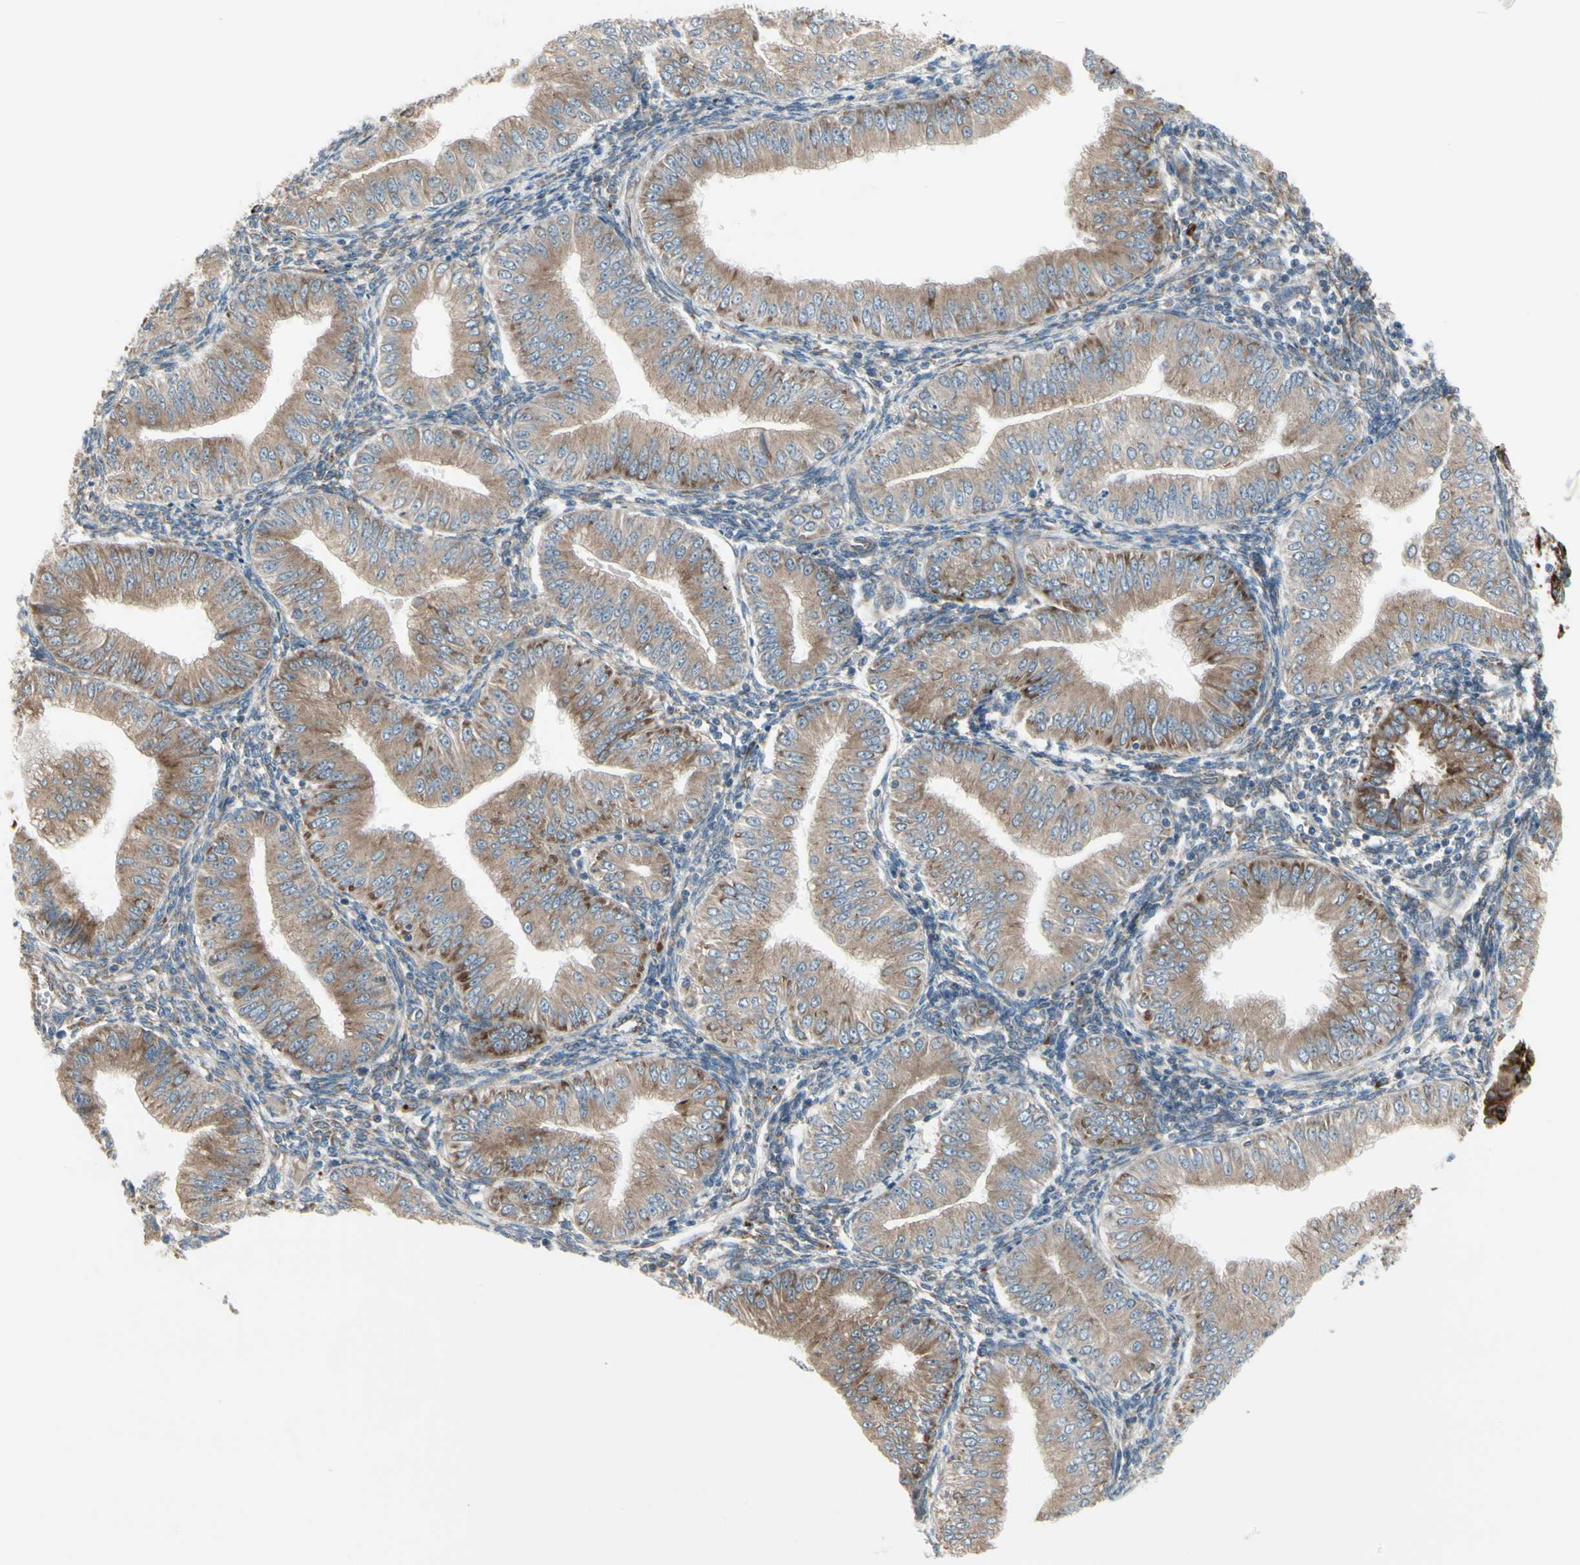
{"staining": {"intensity": "moderate", "quantity": ">75%", "location": "cytoplasmic/membranous"}, "tissue": "endometrial cancer", "cell_type": "Tumor cells", "image_type": "cancer", "snomed": [{"axis": "morphology", "description": "Normal tissue, NOS"}, {"axis": "morphology", "description": "Adenocarcinoma, NOS"}, {"axis": "topography", "description": "Endometrium"}], "caption": "Endometrial cancer (adenocarcinoma) stained with DAB (3,3'-diaminobenzidine) IHC reveals medium levels of moderate cytoplasmic/membranous expression in approximately >75% of tumor cells.", "gene": "FNDC3A", "patient": {"sex": "female", "age": 53}}